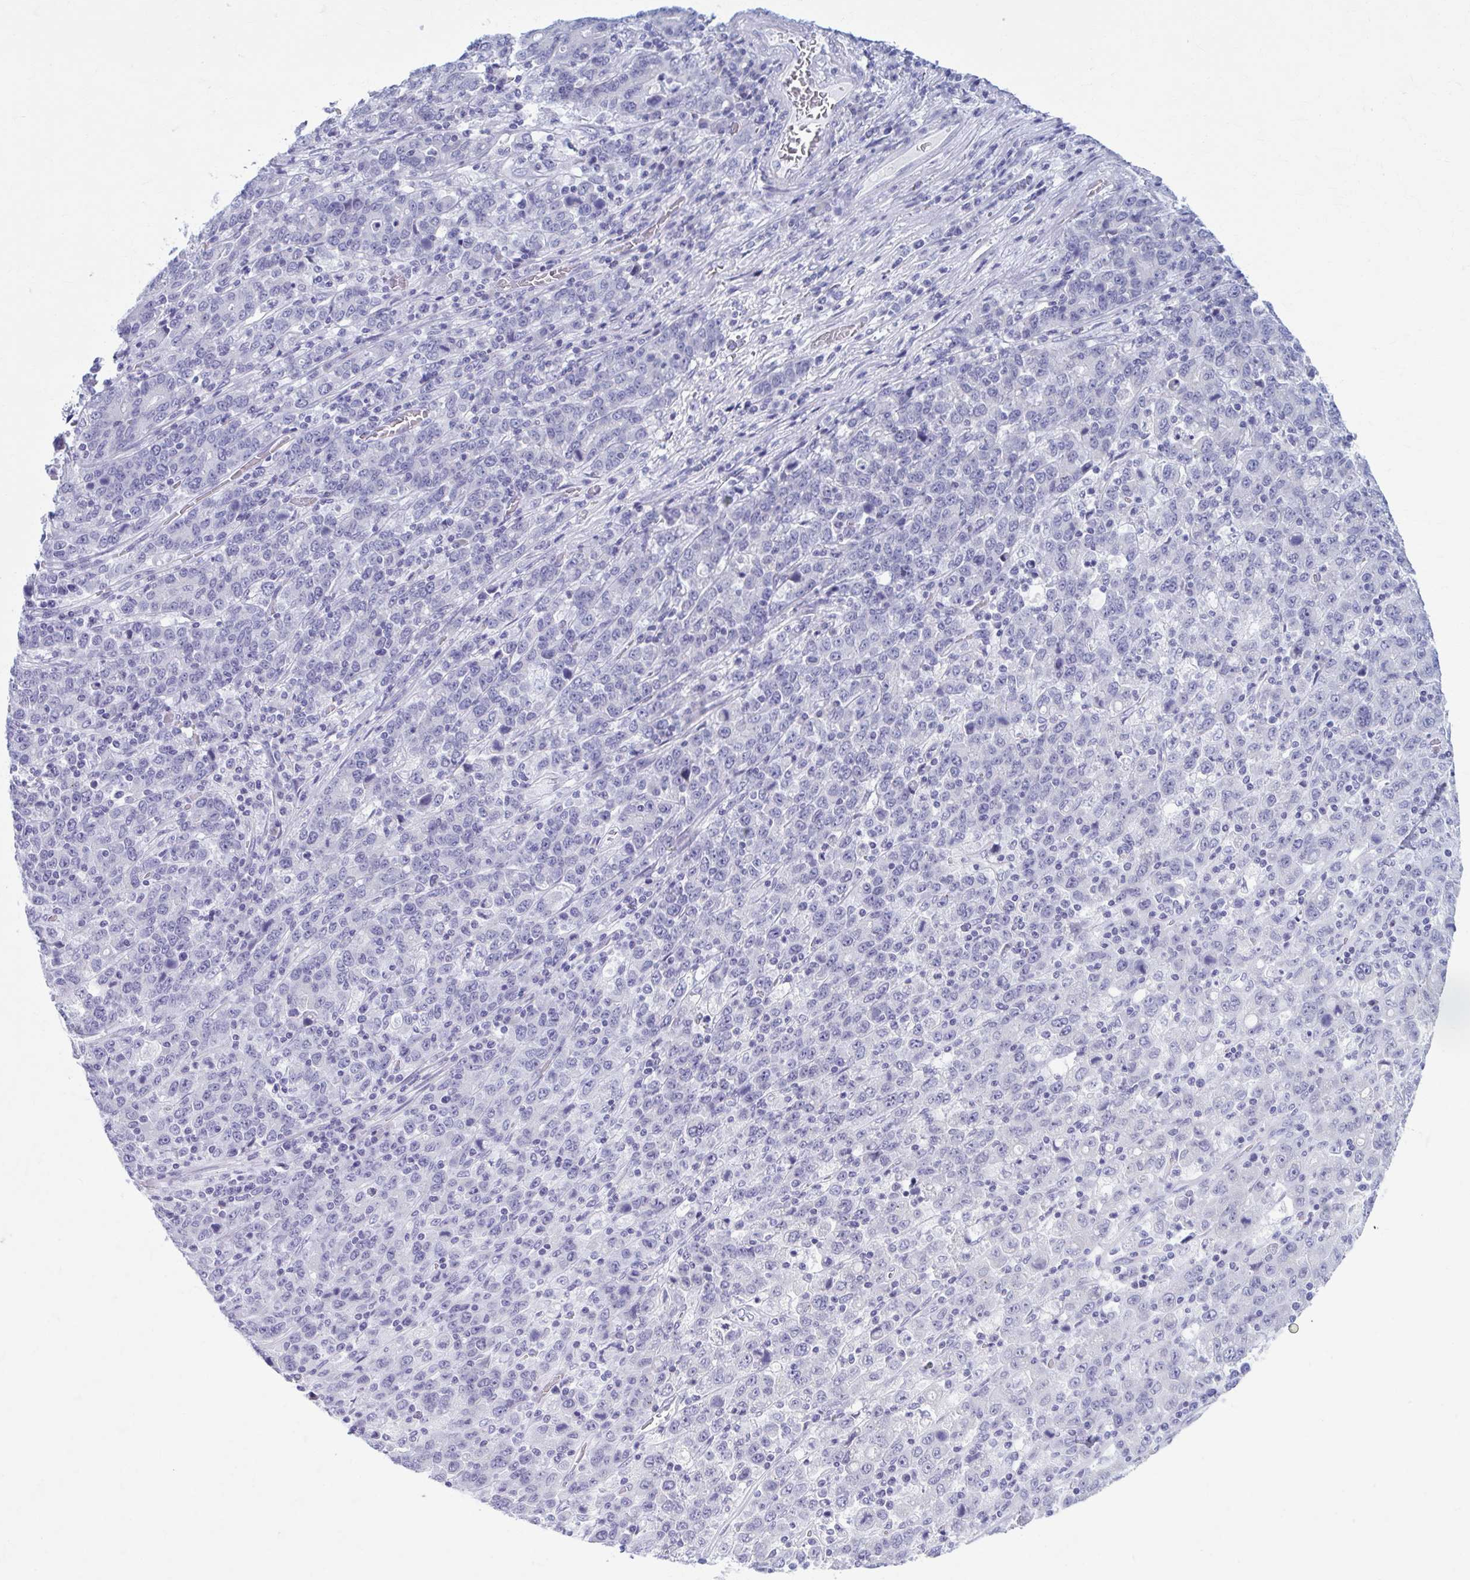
{"staining": {"intensity": "negative", "quantity": "none", "location": "none"}, "tissue": "stomach cancer", "cell_type": "Tumor cells", "image_type": "cancer", "snomed": [{"axis": "morphology", "description": "Adenocarcinoma, NOS"}, {"axis": "topography", "description": "Stomach, upper"}], "caption": "Immunohistochemistry image of neoplastic tissue: stomach adenocarcinoma stained with DAB exhibits no significant protein positivity in tumor cells.", "gene": "CCDC105", "patient": {"sex": "male", "age": 69}}